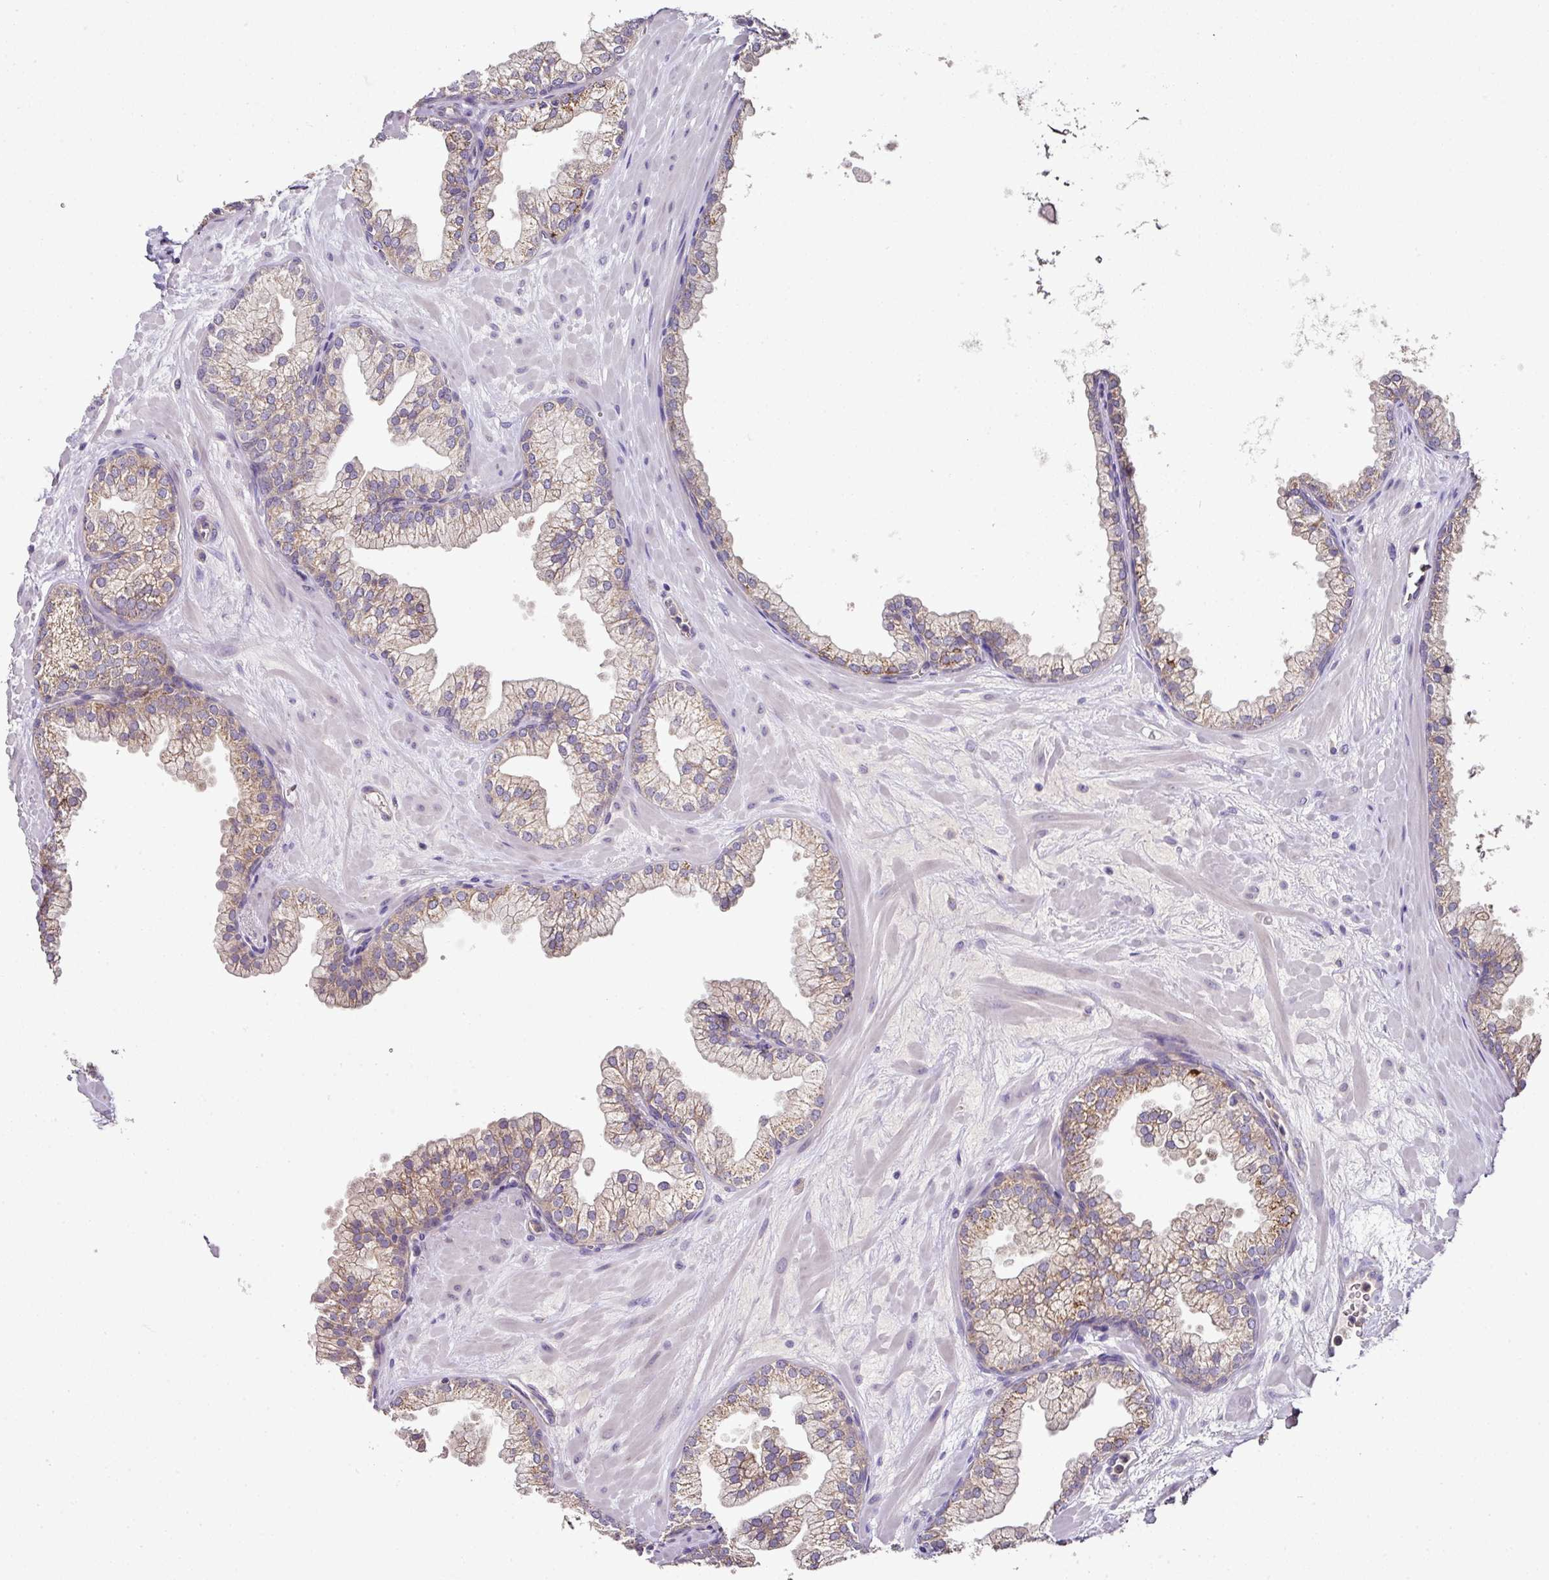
{"staining": {"intensity": "strong", "quantity": "25%-75%", "location": "cytoplasmic/membranous"}, "tissue": "prostate", "cell_type": "Glandular cells", "image_type": "normal", "snomed": [{"axis": "morphology", "description": "Normal tissue, NOS"}, {"axis": "topography", "description": "Prostate"}, {"axis": "topography", "description": "Peripheral nerve tissue"}], "caption": "A brown stain highlights strong cytoplasmic/membranous expression of a protein in glandular cells of benign prostate.", "gene": "SKIC2", "patient": {"sex": "male", "age": 61}}